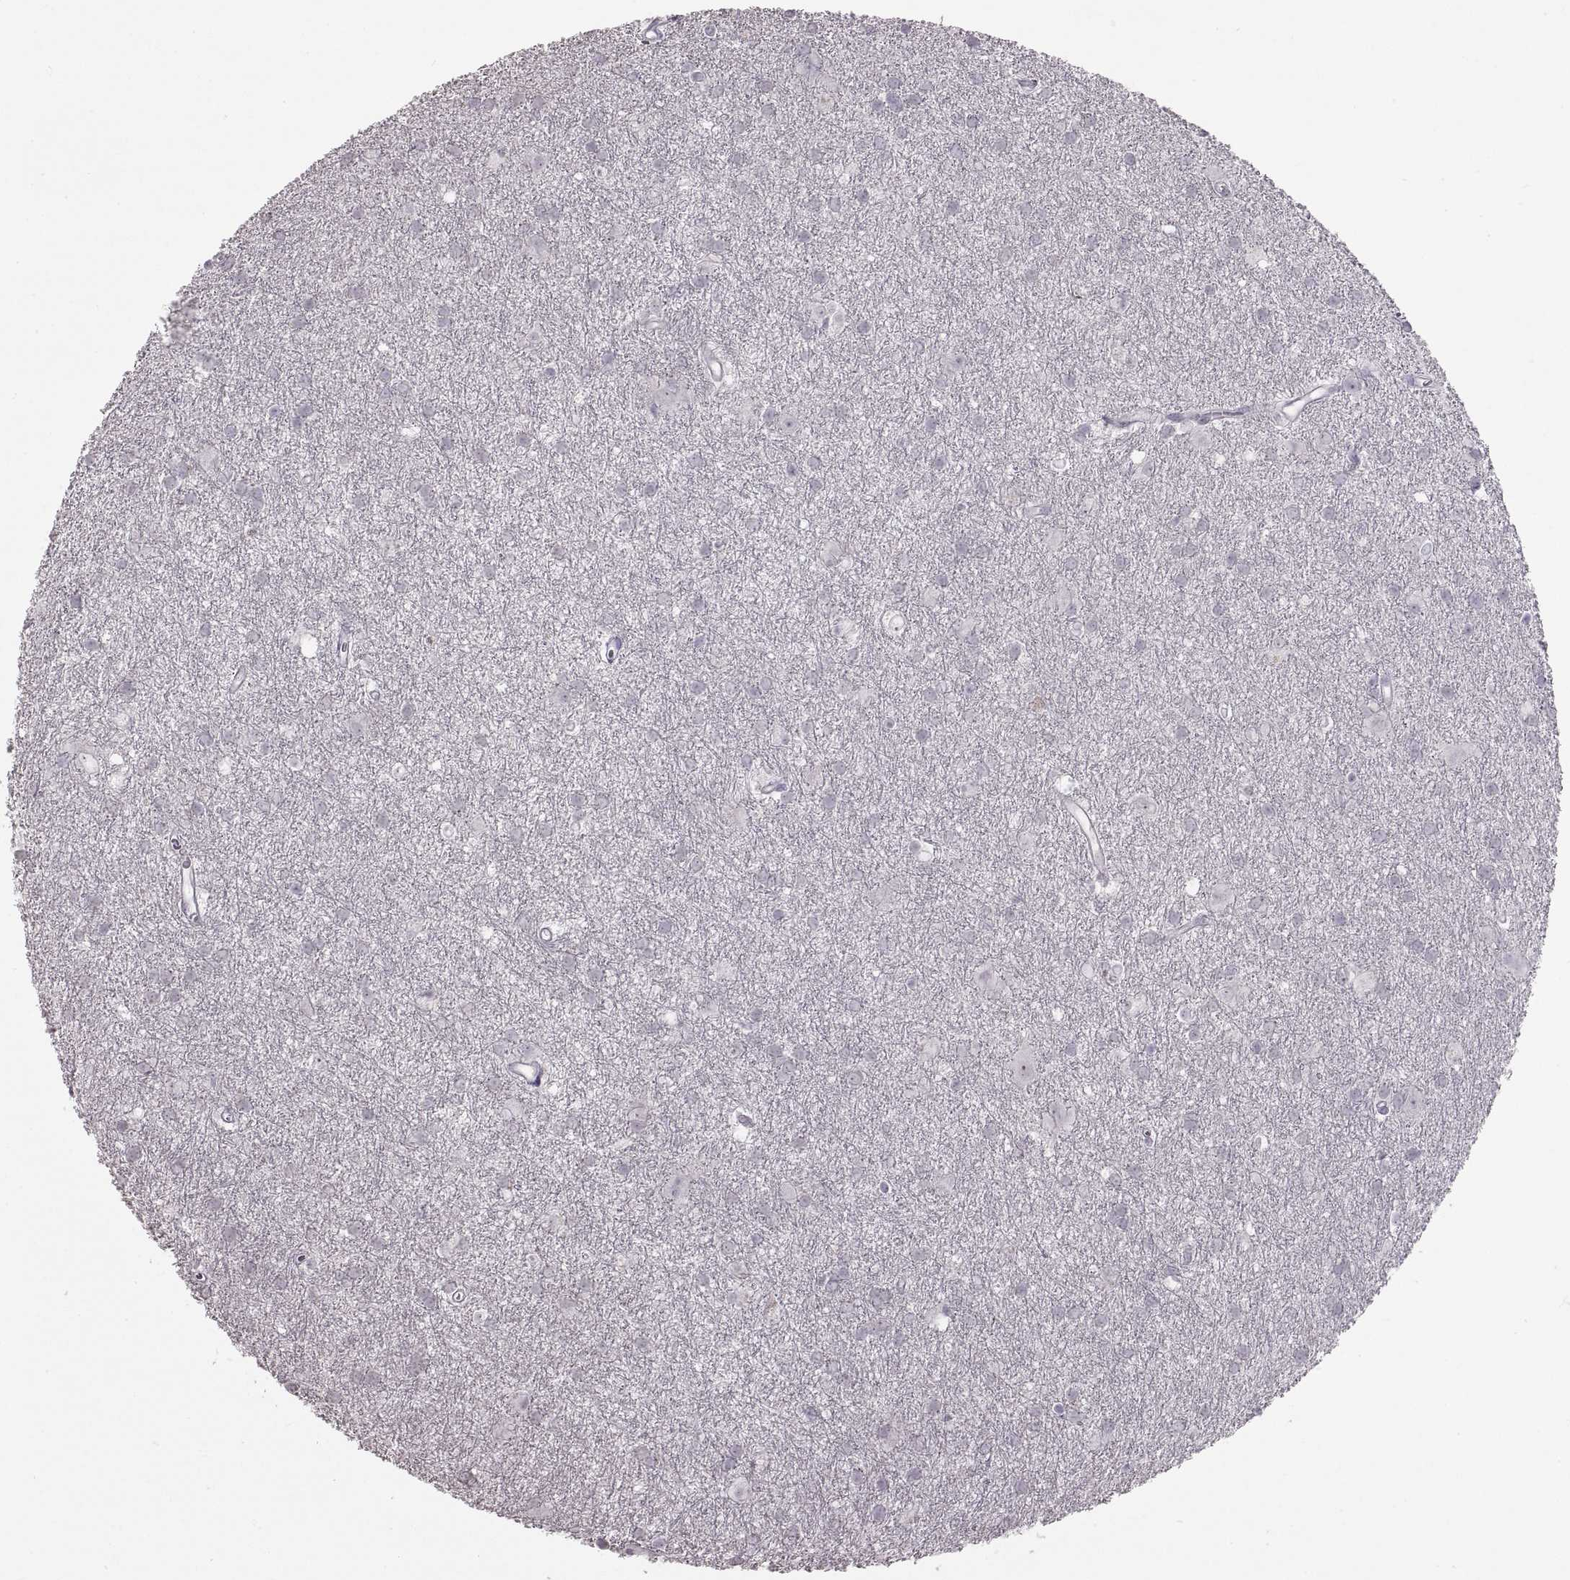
{"staining": {"intensity": "negative", "quantity": "none", "location": "none"}, "tissue": "glioma", "cell_type": "Tumor cells", "image_type": "cancer", "snomed": [{"axis": "morphology", "description": "Glioma, malignant, Low grade"}, {"axis": "topography", "description": "Brain"}], "caption": "Image shows no significant protein expression in tumor cells of malignant glioma (low-grade).", "gene": "BSPH1", "patient": {"sex": "male", "age": 58}}